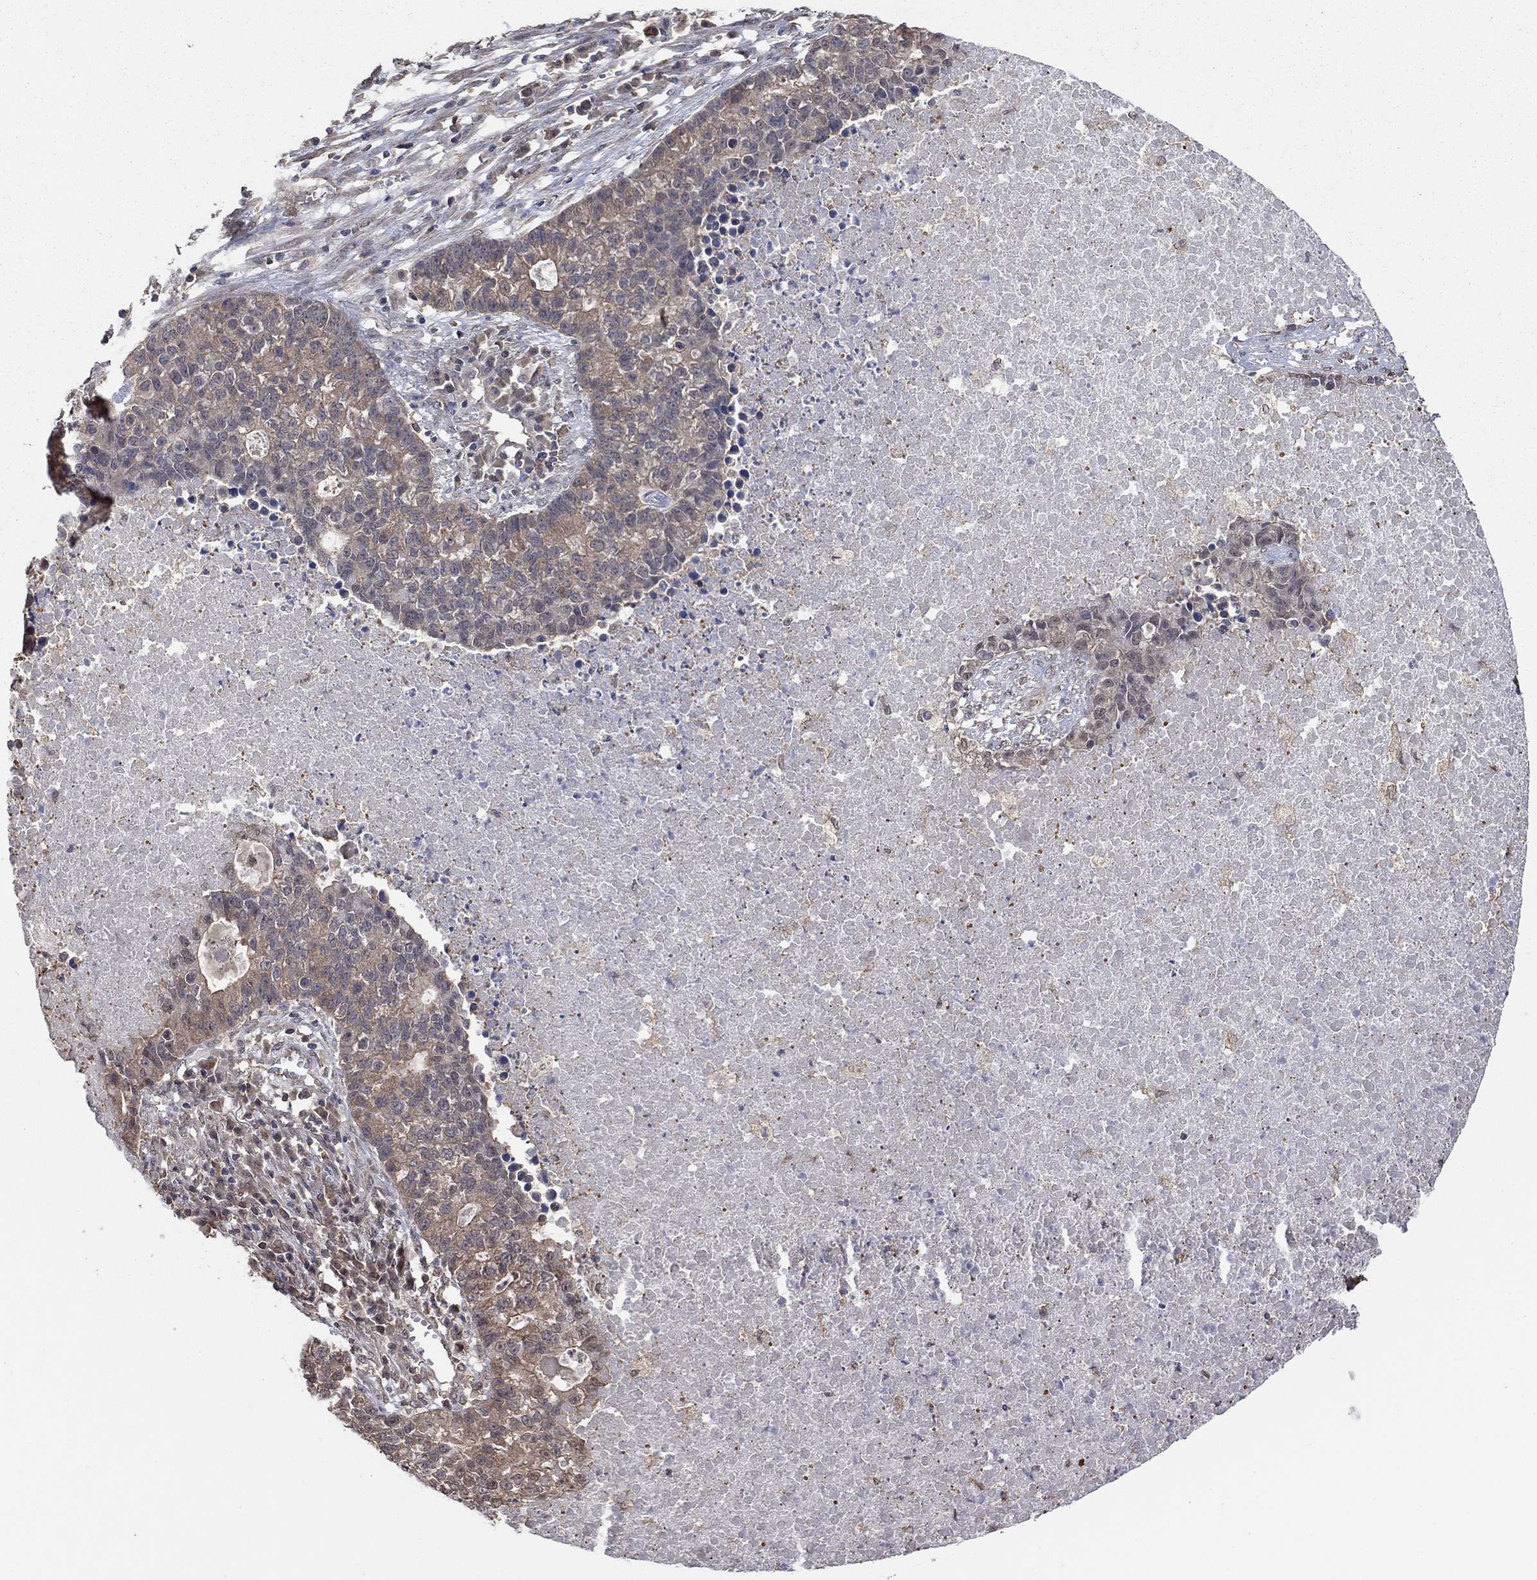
{"staining": {"intensity": "weak", "quantity": ">75%", "location": "cytoplasmic/membranous"}, "tissue": "lung cancer", "cell_type": "Tumor cells", "image_type": "cancer", "snomed": [{"axis": "morphology", "description": "Adenocarcinoma, NOS"}, {"axis": "topography", "description": "Lung"}], "caption": "Immunohistochemistry (IHC) (DAB (3,3'-diaminobenzidine)) staining of human lung cancer (adenocarcinoma) exhibits weak cytoplasmic/membranous protein staining in approximately >75% of tumor cells.", "gene": "RNF114", "patient": {"sex": "male", "age": 57}}